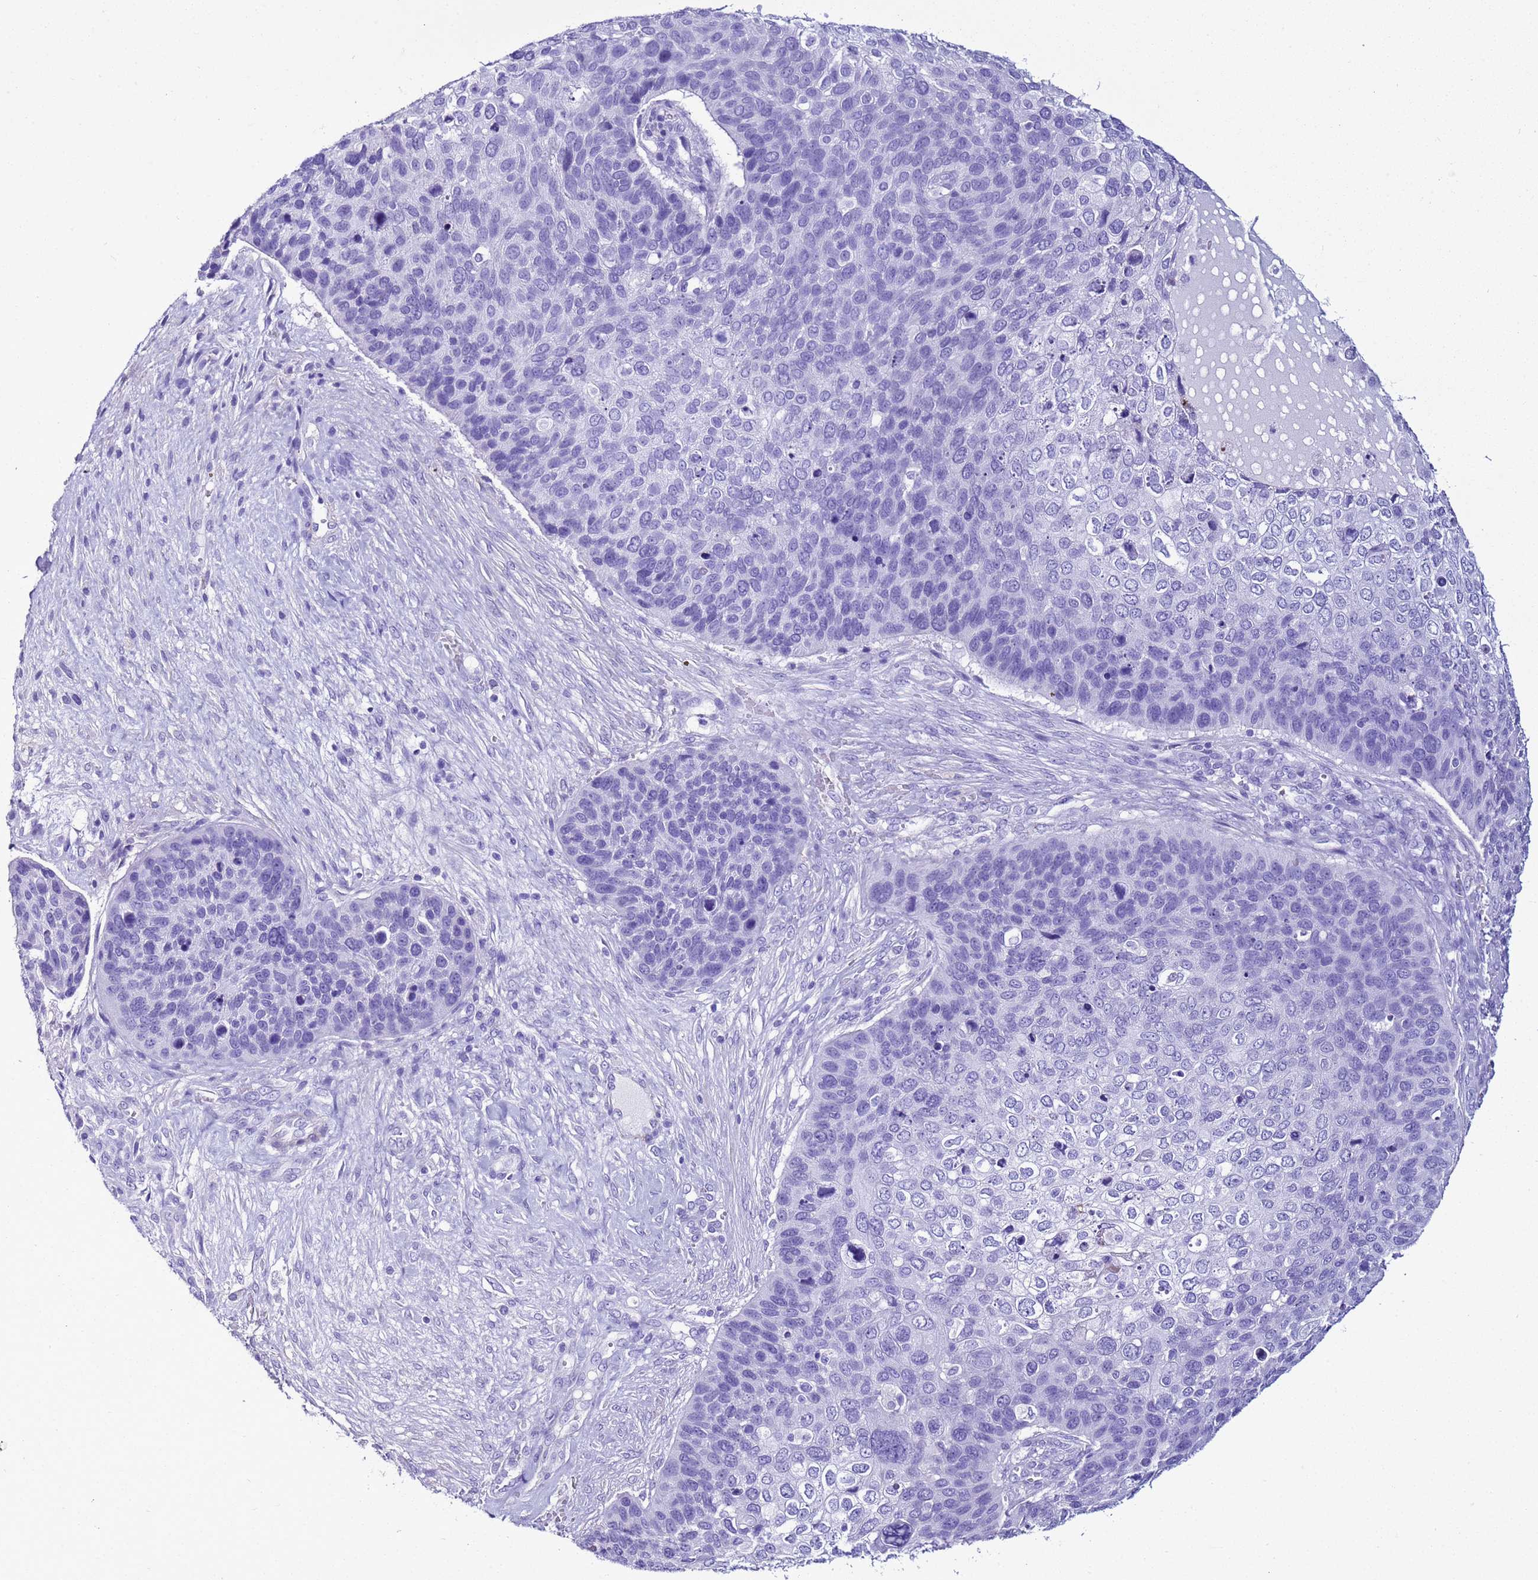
{"staining": {"intensity": "negative", "quantity": "none", "location": "none"}, "tissue": "skin cancer", "cell_type": "Tumor cells", "image_type": "cancer", "snomed": [{"axis": "morphology", "description": "Basal cell carcinoma"}, {"axis": "topography", "description": "Skin"}], "caption": "This is an immunohistochemistry micrograph of human skin cancer. There is no expression in tumor cells.", "gene": "LCMT1", "patient": {"sex": "female", "age": 74}}